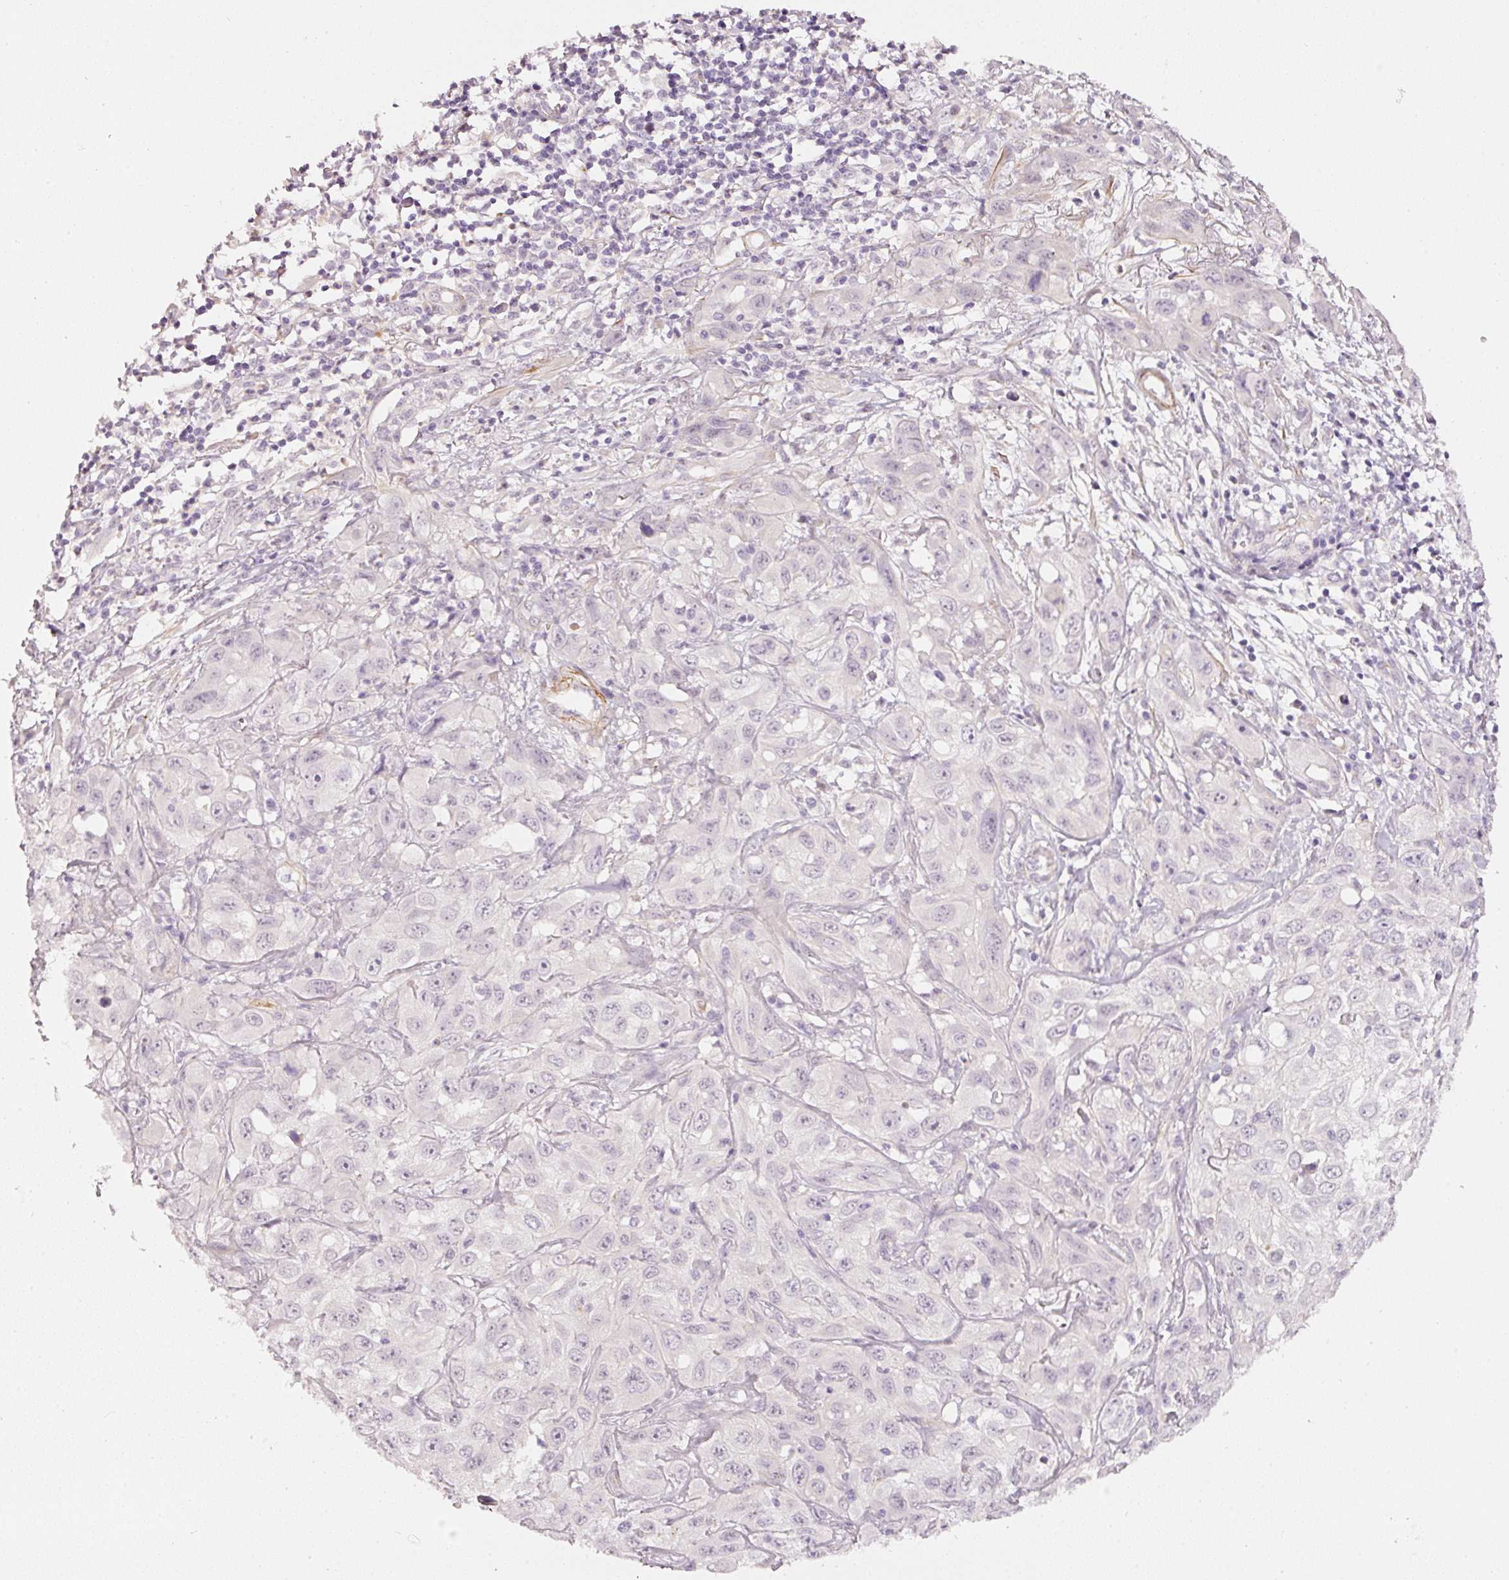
{"staining": {"intensity": "negative", "quantity": "none", "location": "none"}, "tissue": "skin cancer", "cell_type": "Tumor cells", "image_type": "cancer", "snomed": [{"axis": "morphology", "description": "Squamous cell carcinoma, NOS"}, {"axis": "topography", "description": "Skin"}, {"axis": "topography", "description": "Vulva"}], "caption": "Skin cancer was stained to show a protein in brown. There is no significant positivity in tumor cells.", "gene": "TOGARAM1", "patient": {"sex": "female", "age": 71}}